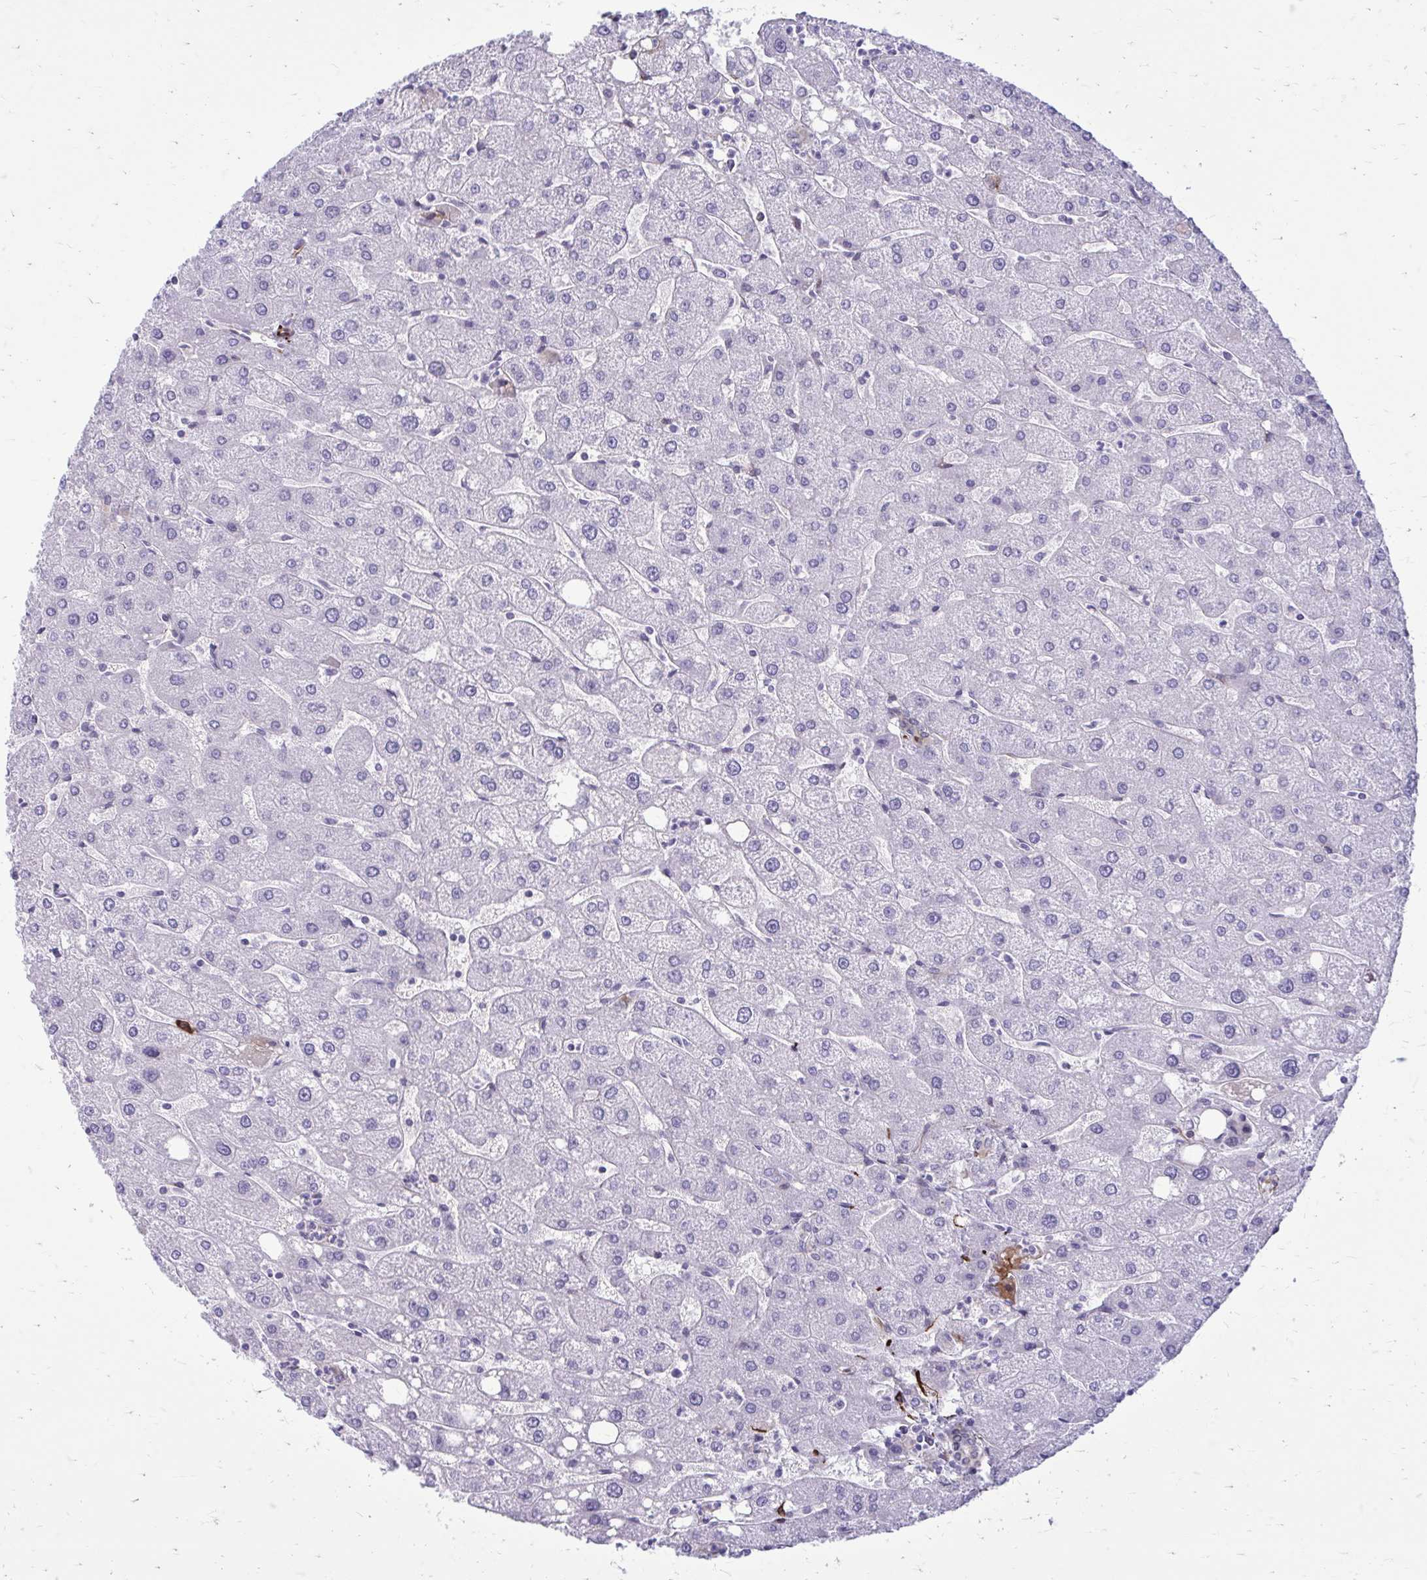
{"staining": {"intensity": "negative", "quantity": "none", "location": "none"}, "tissue": "liver", "cell_type": "Cholangiocytes", "image_type": "normal", "snomed": [{"axis": "morphology", "description": "Normal tissue, NOS"}, {"axis": "topography", "description": "Liver"}], "caption": "Liver stained for a protein using immunohistochemistry reveals no expression cholangiocytes.", "gene": "BEND5", "patient": {"sex": "male", "age": 67}}